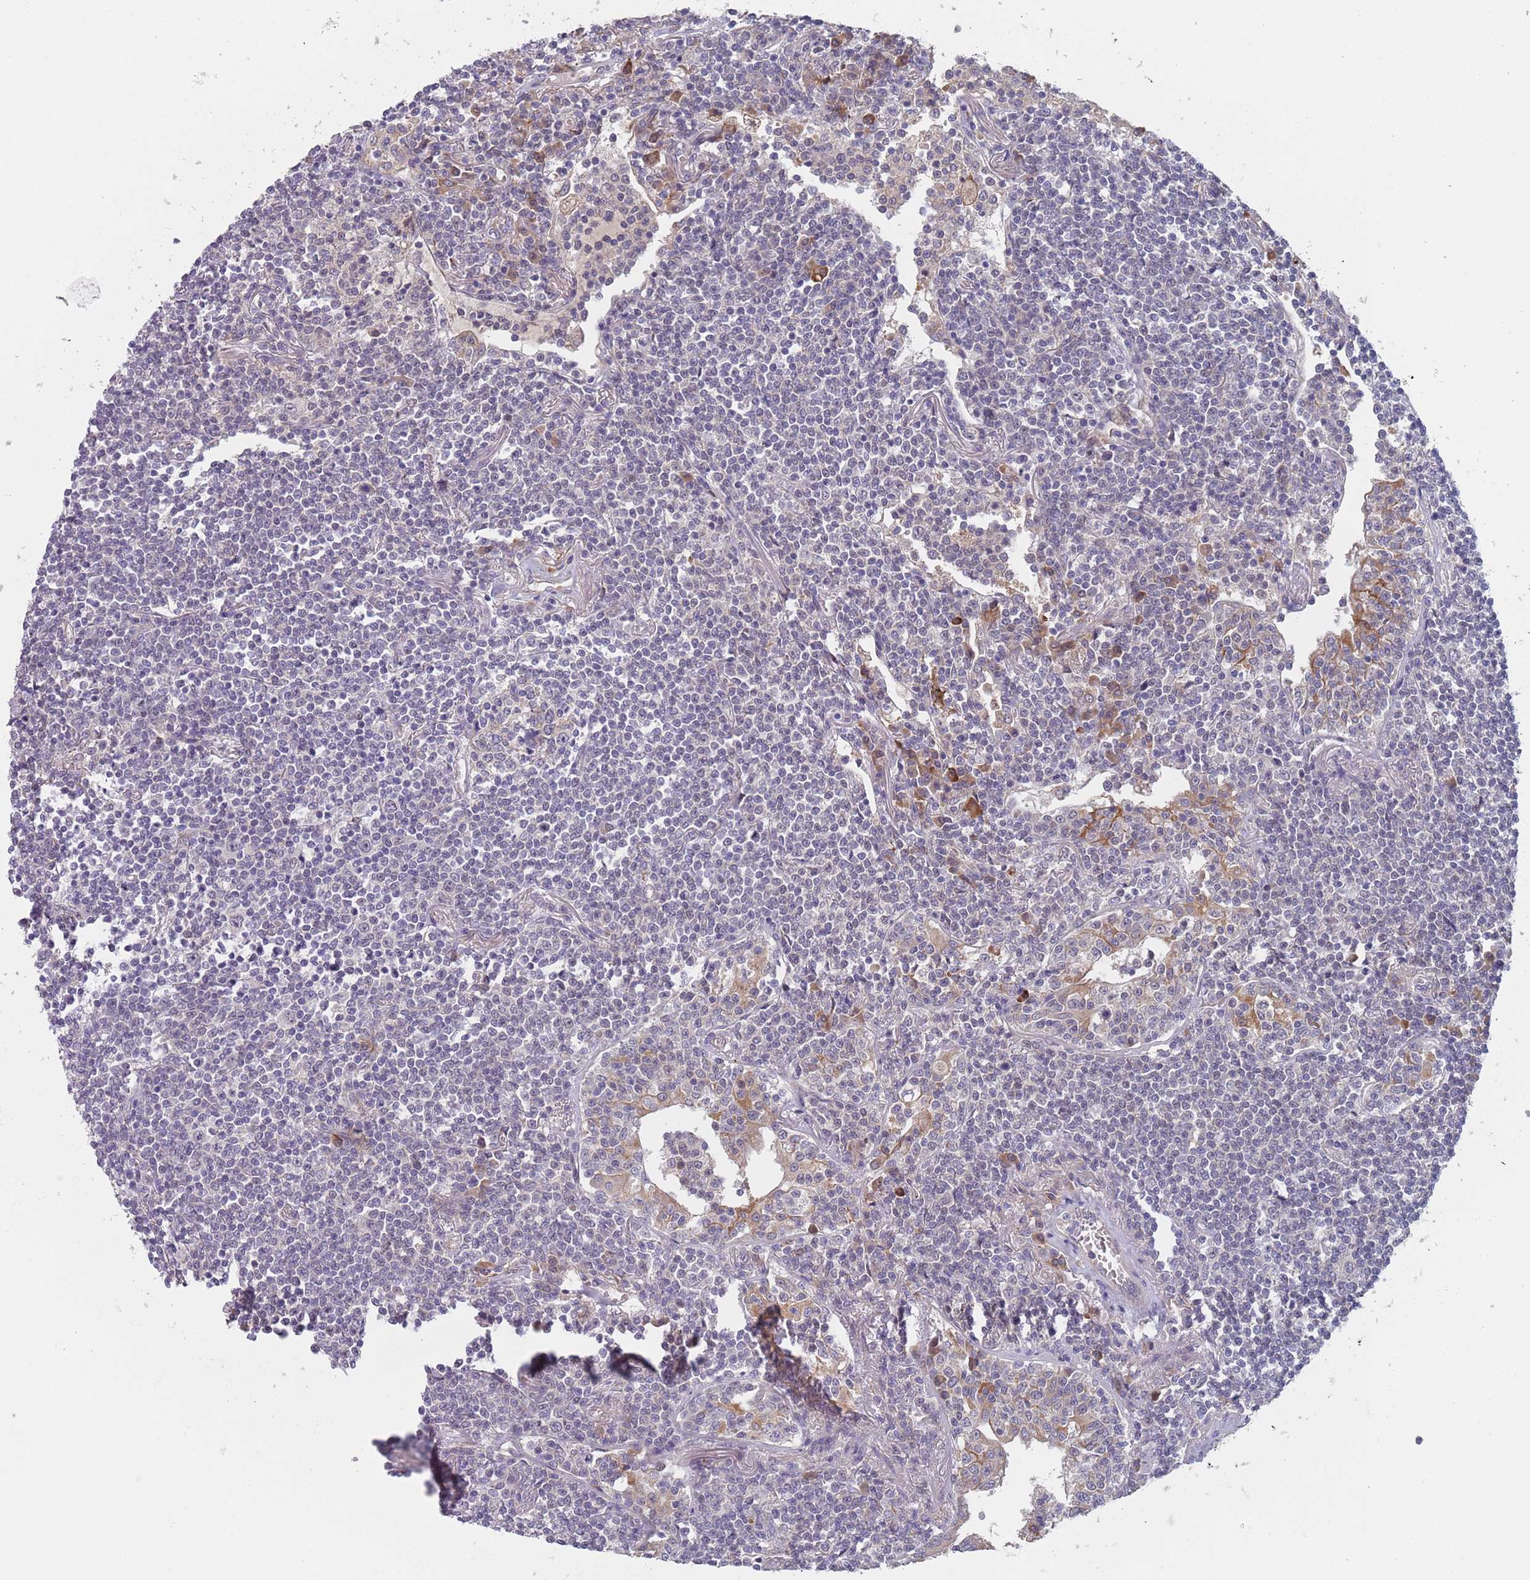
{"staining": {"intensity": "negative", "quantity": "none", "location": "none"}, "tissue": "lymphoma", "cell_type": "Tumor cells", "image_type": "cancer", "snomed": [{"axis": "morphology", "description": "Malignant lymphoma, non-Hodgkin's type, Low grade"}, {"axis": "topography", "description": "Lung"}], "caption": "This is an IHC micrograph of lymphoma. There is no positivity in tumor cells.", "gene": "ZNF140", "patient": {"sex": "female", "age": 71}}